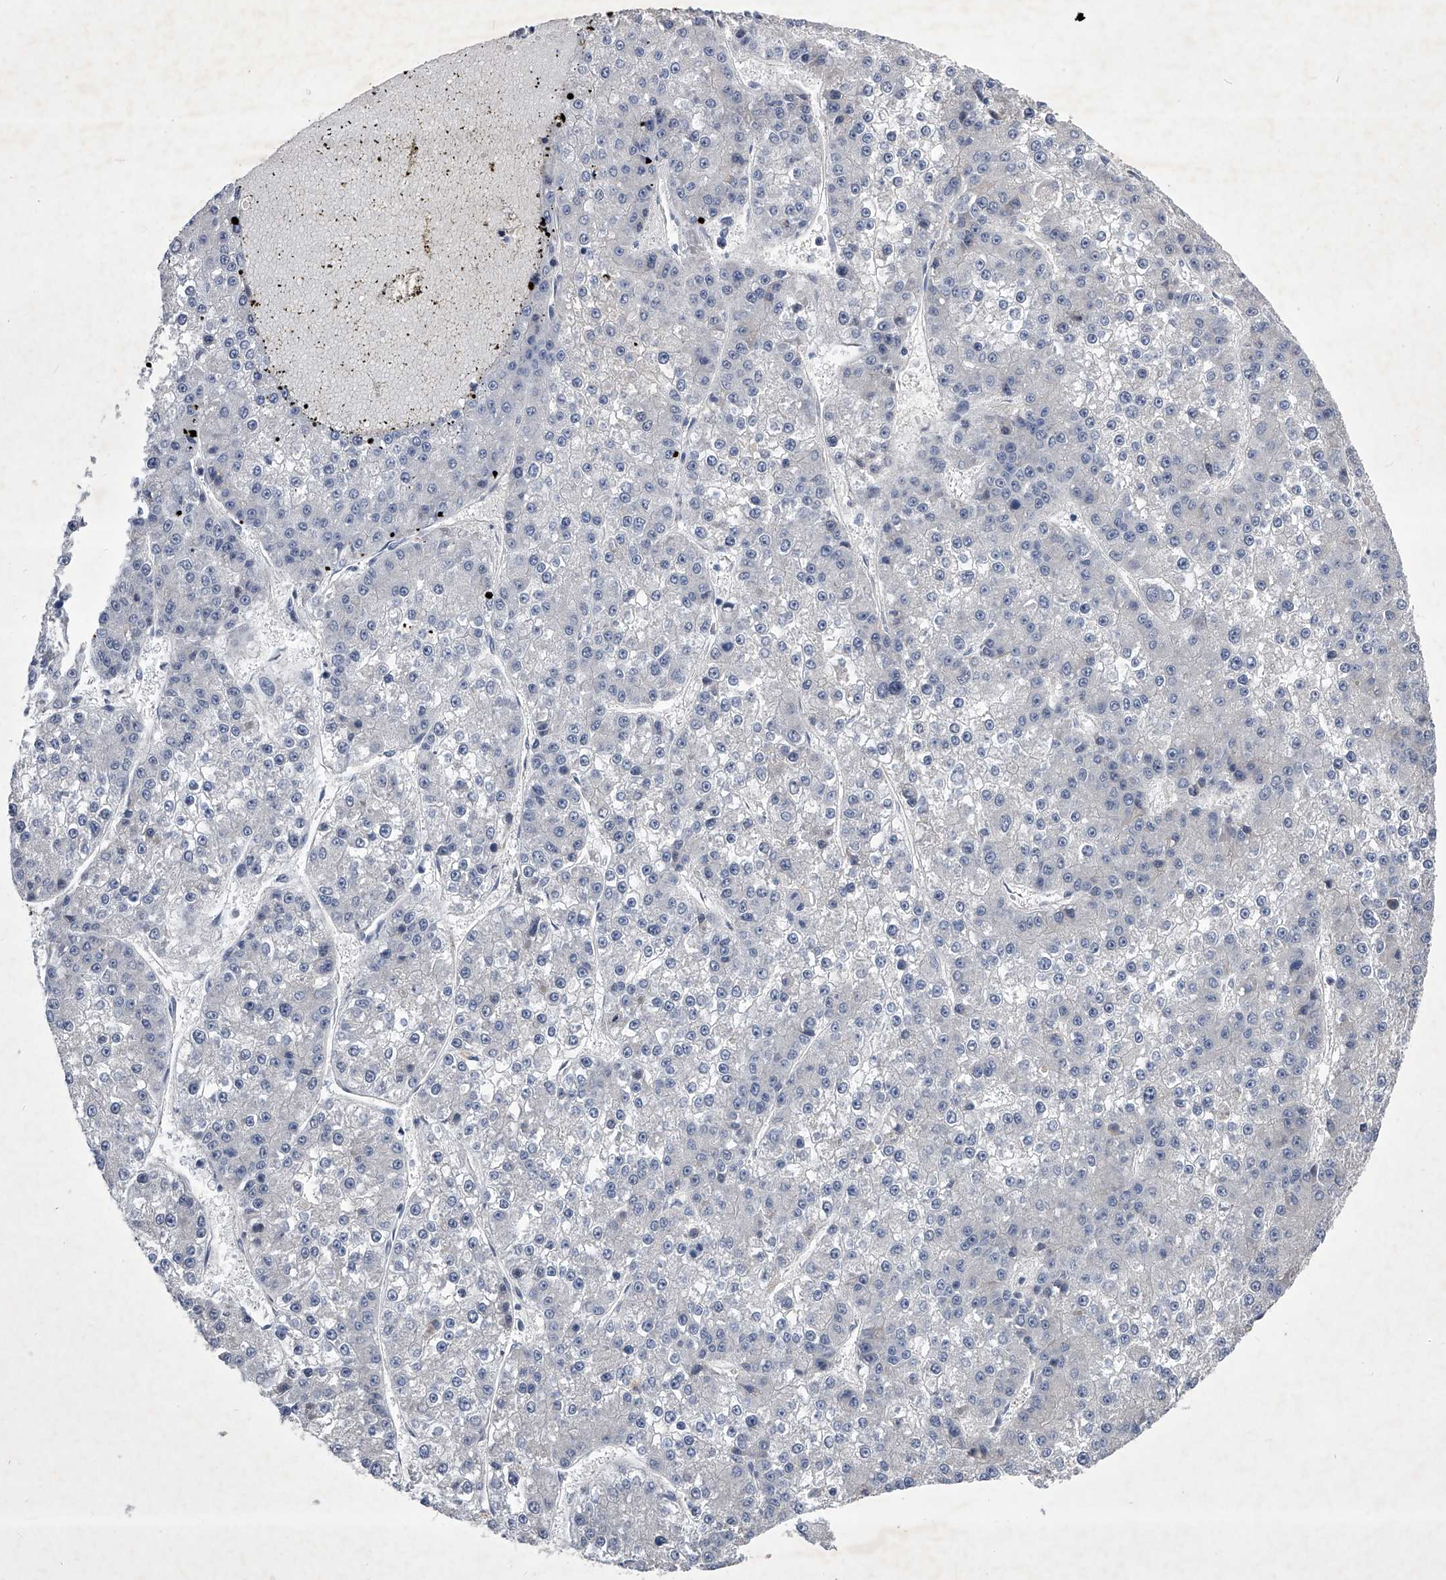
{"staining": {"intensity": "negative", "quantity": "none", "location": "none"}, "tissue": "liver cancer", "cell_type": "Tumor cells", "image_type": "cancer", "snomed": [{"axis": "morphology", "description": "Carcinoma, Hepatocellular, NOS"}, {"axis": "topography", "description": "Liver"}], "caption": "This is an immunohistochemistry (IHC) image of liver cancer (hepatocellular carcinoma). There is no positivity in tumor cells.", "gene": "ZNF76", "patient": {"sex": "female", "age": 73}}